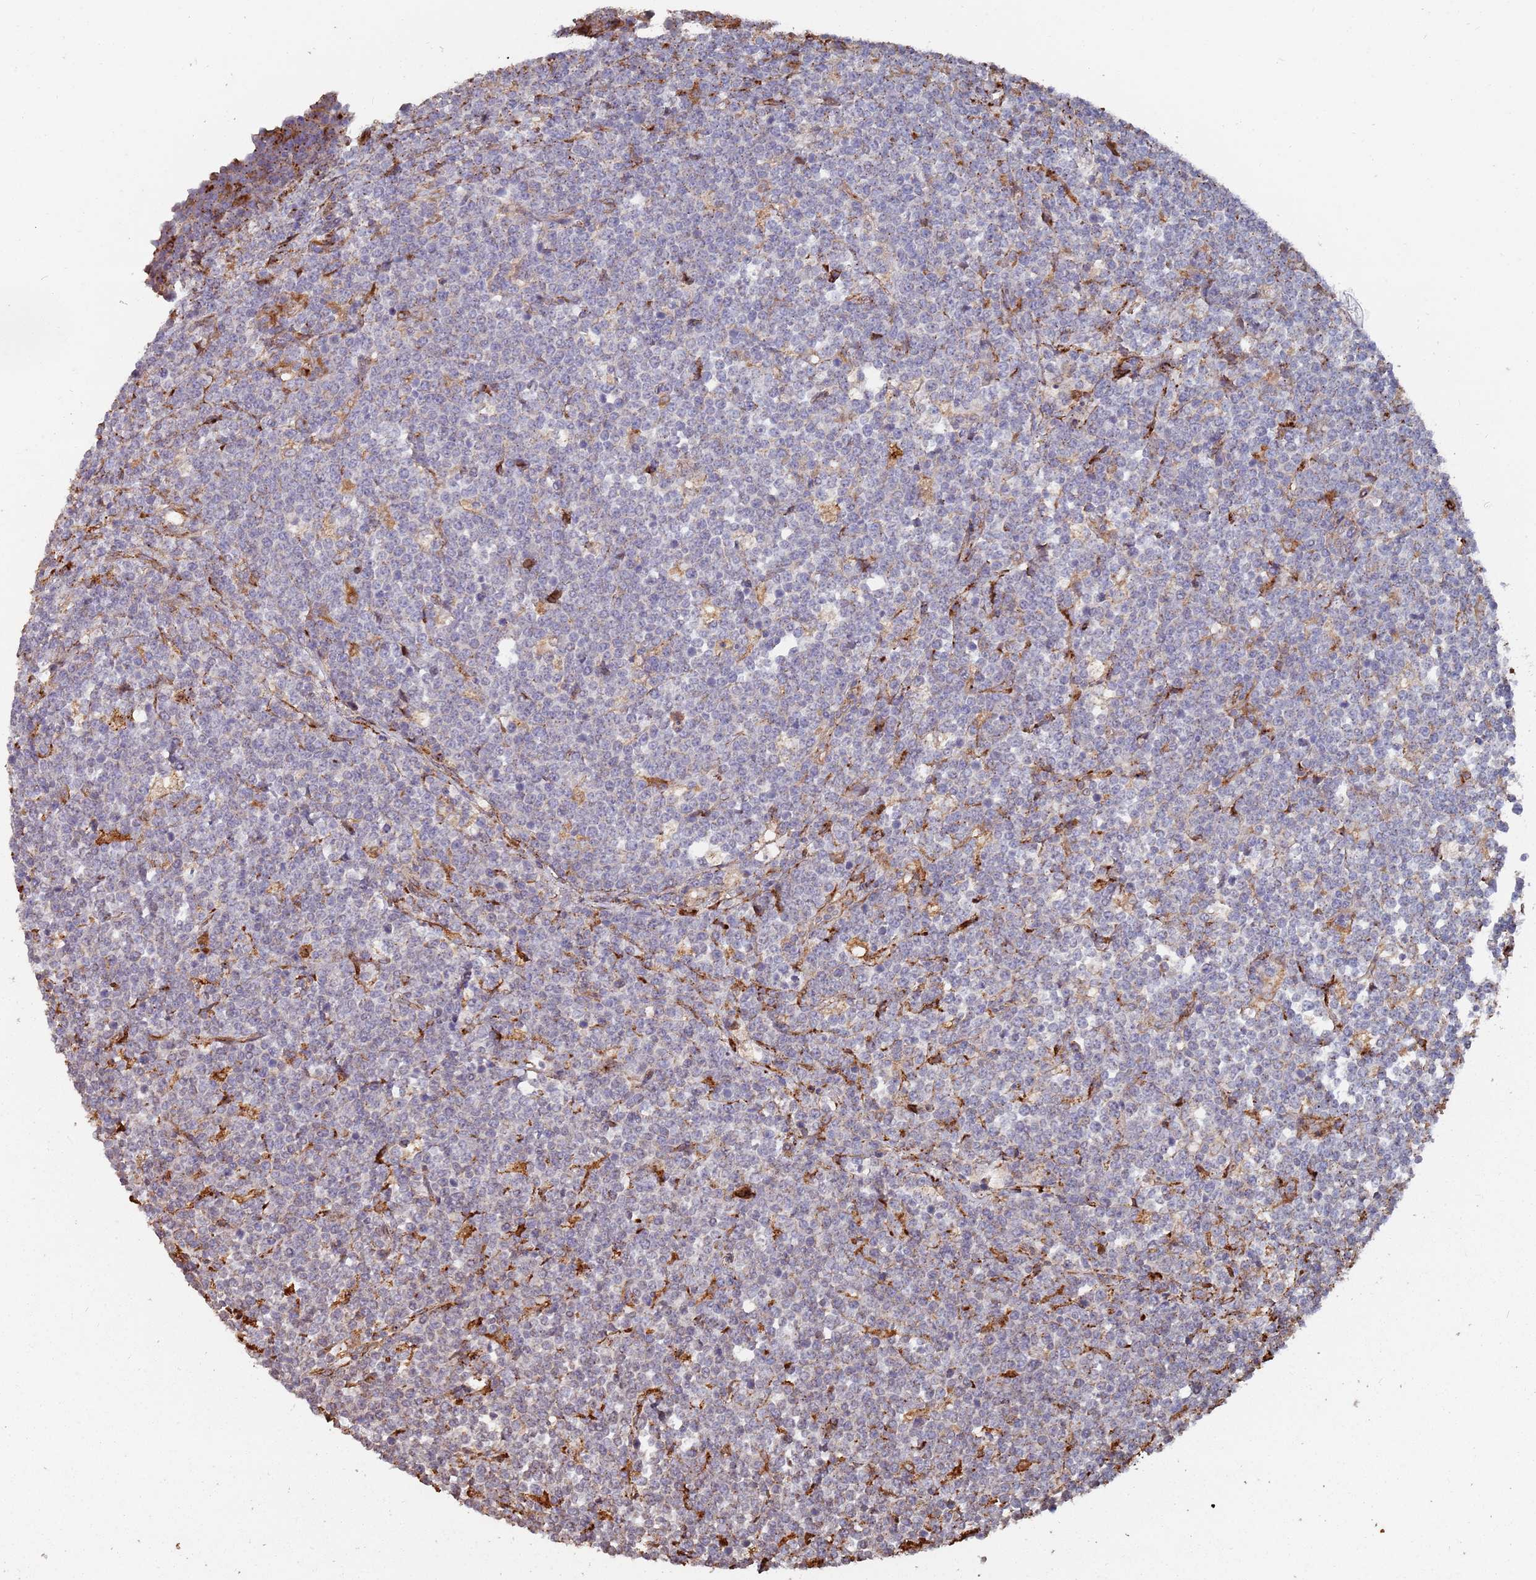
{"staining": {"intensity": "moderate", "quantity": "<25%", "location": "cytoplasmic/membranous"}, "tissue": "lymphoma", "cell_type": "Tumor cells", "image_type": "cancer", "snomed": [{"axis": "morphology", "description": "Malignant lymphoma, non-Hodgkin's type, High grade"}, {"axis": "topography", "description": "Small intestine"}], "caption": "There is low levels of moderate cytoplasmic/membranous expression in tumor cells of lymphoma, as demonstrated by immunohistochemical staining (brown color).", "gene": "LACC1", "patient": {"sex": "male", "age": 8}}